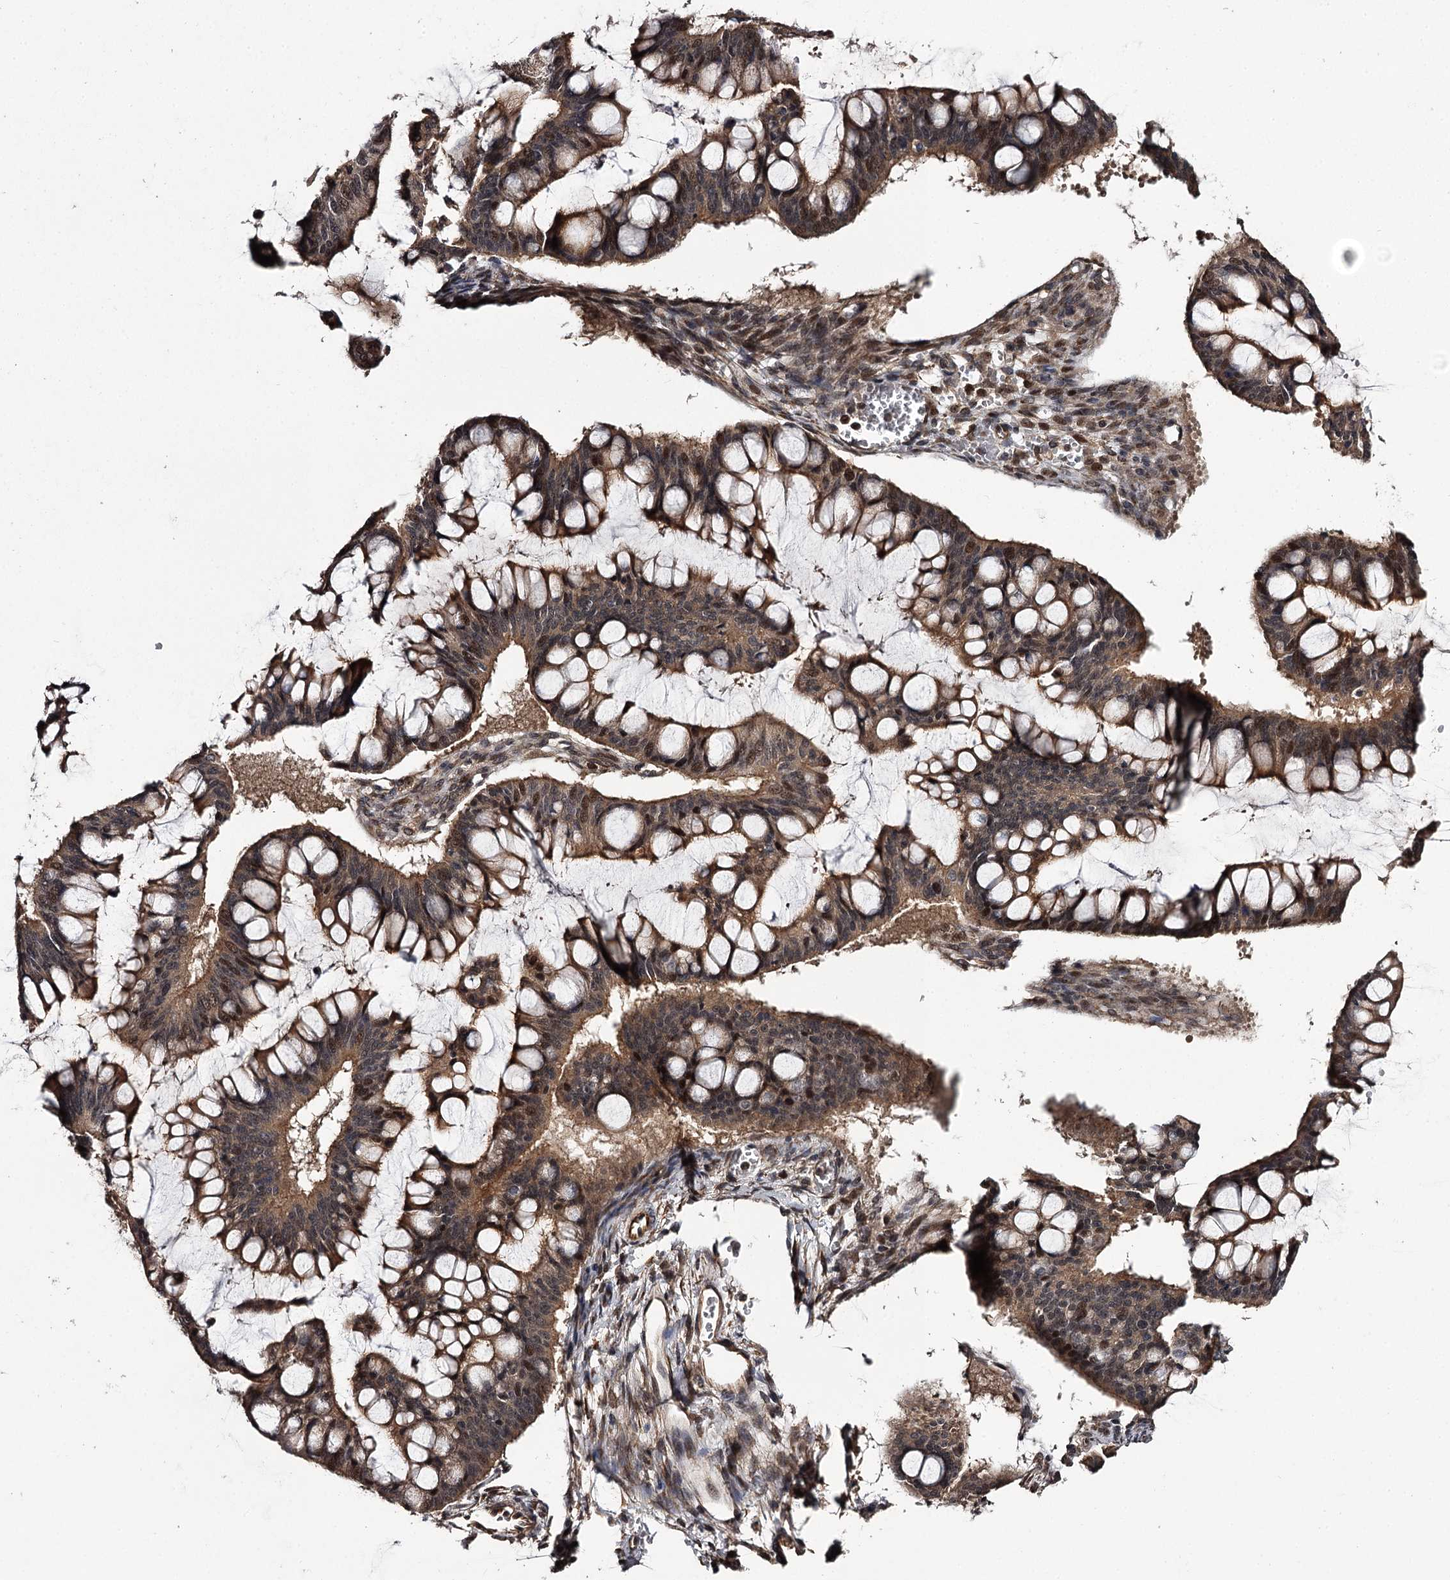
{"staining": {"intensity": "moderate", "quantity": ">75%", "location": "cytoplasmic/membranous,nuclear"}, "tissue": "ovarian cancer", "cell_type": "Tumor cells", "image_type": "cancer", "snomed": [{"axis": "morphology", "description": "Cystadenocarcinoma, mucinous, NOS"}, {"axis": "topography", "description": "Ovary"}], "caption": "About >75% of tumor cells in human ovarian cancer show moderate cytoplasmic/membranous and nuclear protein expression as visualized by brown immunohistochemical staining.", "gene": "MAML3", "patient": {"sex": "female", "age": 73}}